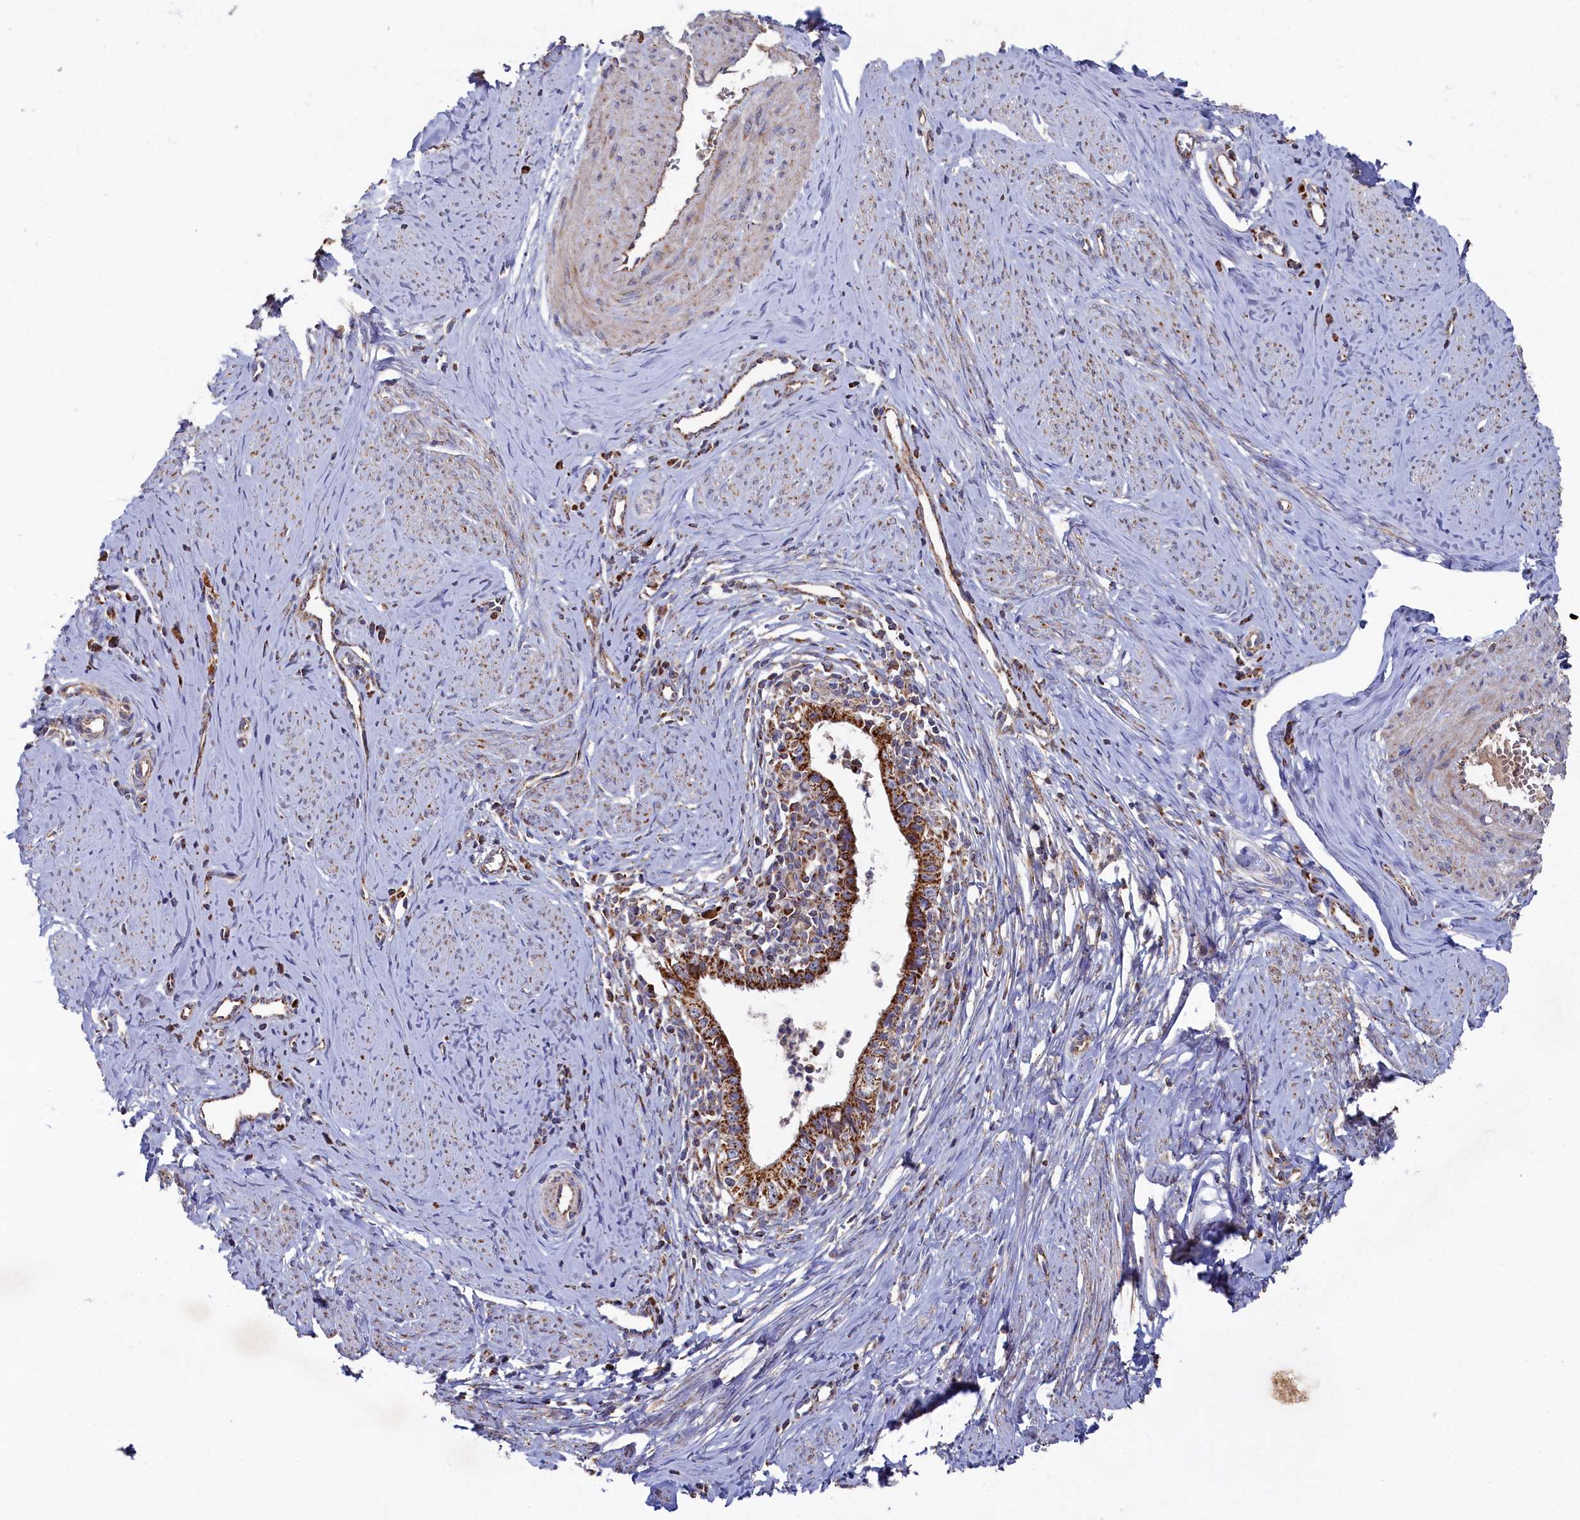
{"staining": {"intensity": "strong", "quantity": ">75%", "location": "cytoplasmic/membranous"}, "tissue": "cervical cancer", "cell_type": "Tumor cells", "image_type": "cancer", "snomed": [{"axis": "morphology", "description": "Adenocarcinoma, NOS"}, {"axis": "topography", "description": "Cervix"}], "caption": "The immunohistochemical stain shows strong cytoplasmic/membranous positivity in tumor cells of cervical cancer tissue. (brown staining indicates protein expression, while blue staining denotes nuclei).", "gene": "HAUS2", "patient": {"sex": "female", "age": 36}}